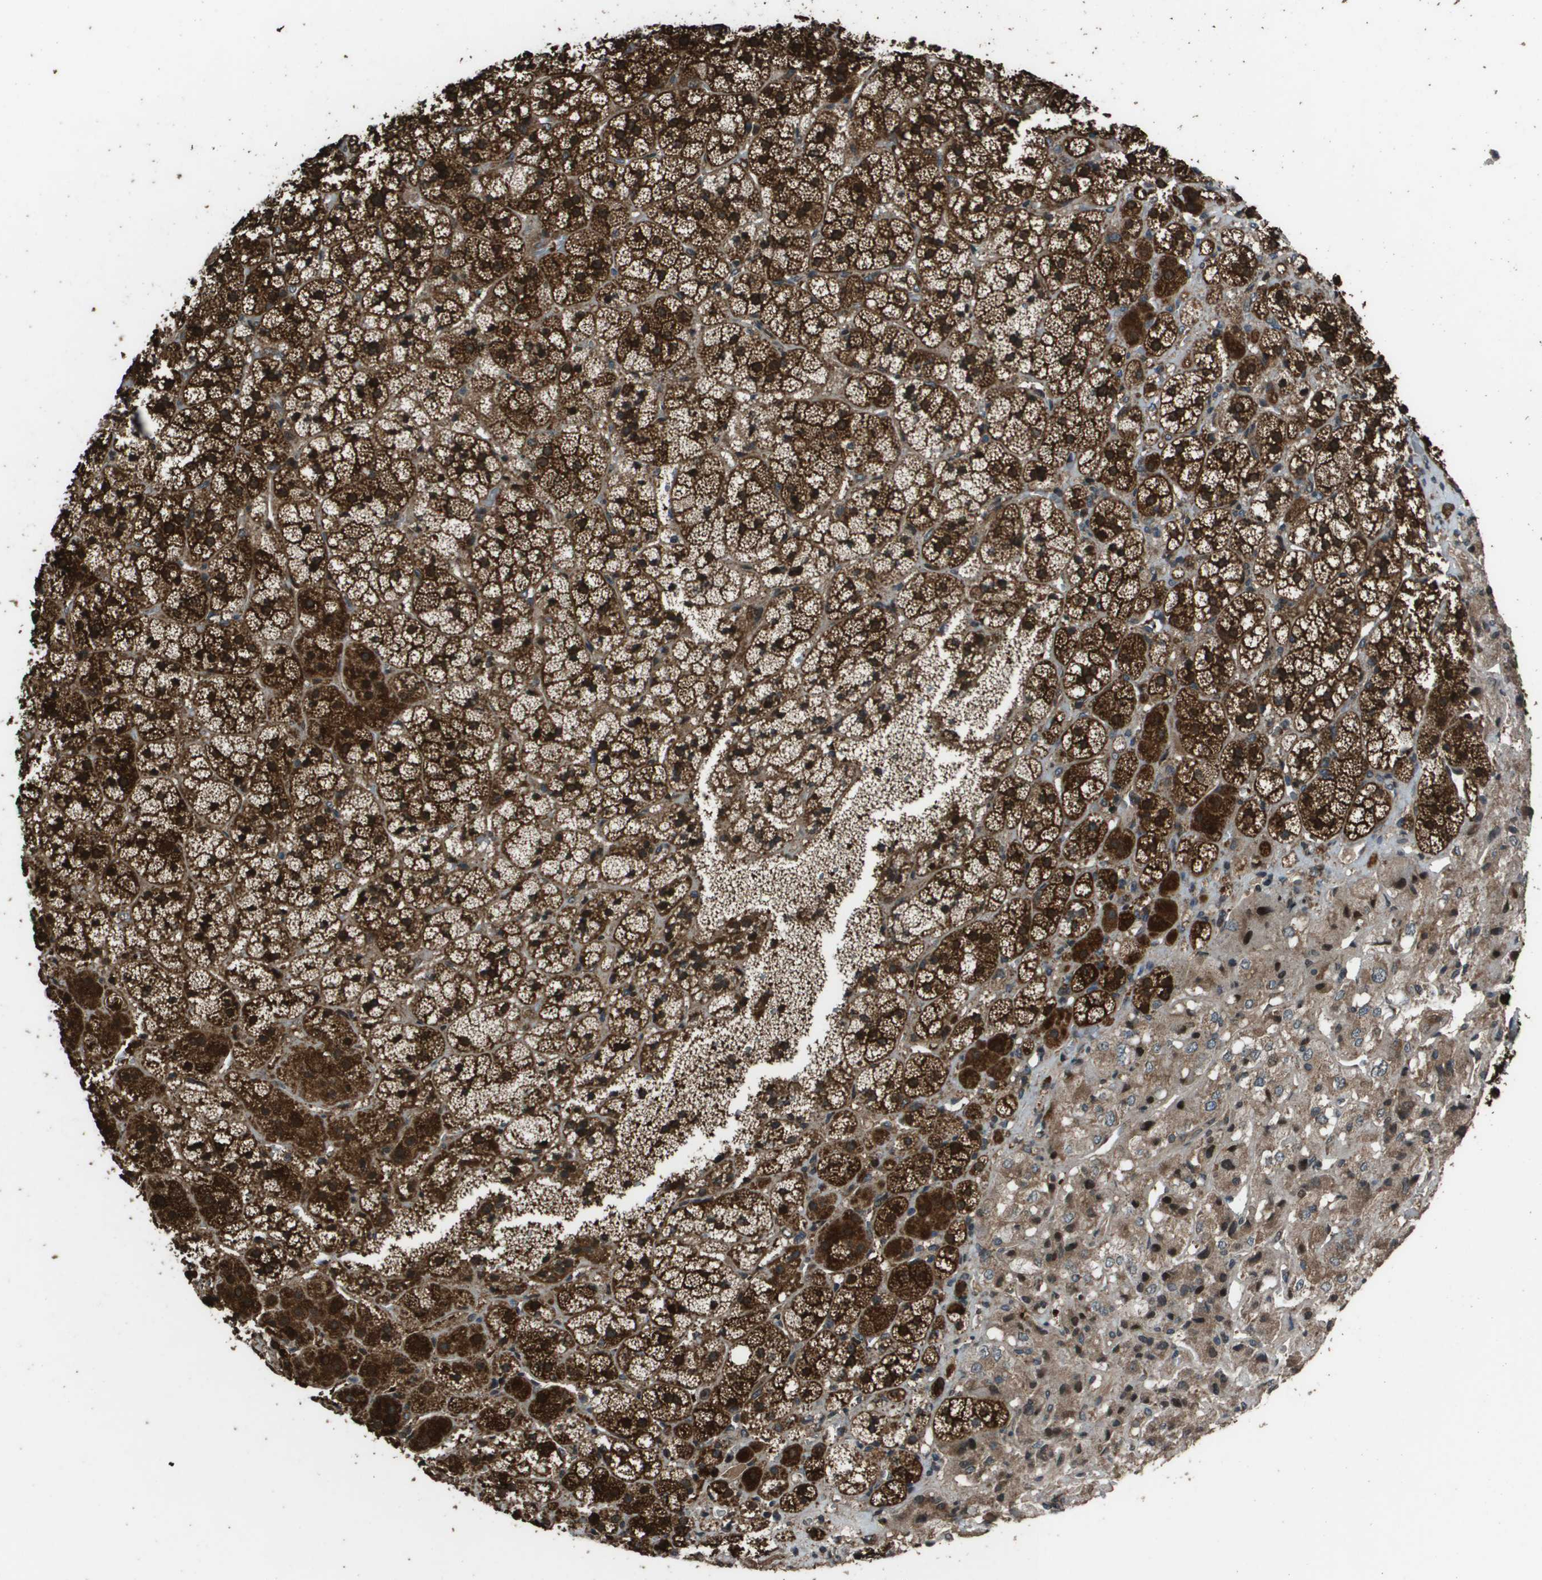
{"staining": {"intensity": "strong", "quantity": ">75%", "location": "cytoplasmic/membranous"}, "tissue": "adrenal gland", "cell_type": "Glandular cells", "image_type": "normal", "snomed": [{"axis": "morphology", "description": "Normal tissue, NOS"}, {"axis": "topography", "description": "Adrenal gland"}], "caption": "A high-resolution histopathology image shows immunohistochemistry staining of benign adrenal gland, which reveals strong cytoplasmic/membranous positivity in approximately >75% of glandular cells. Using DAB (brown) and hematoxylin (blue) stains, captured at high magnification using brightfield microscopy.", "gene": "FIG4", "patient": {"sex": "female", "age": 44}}